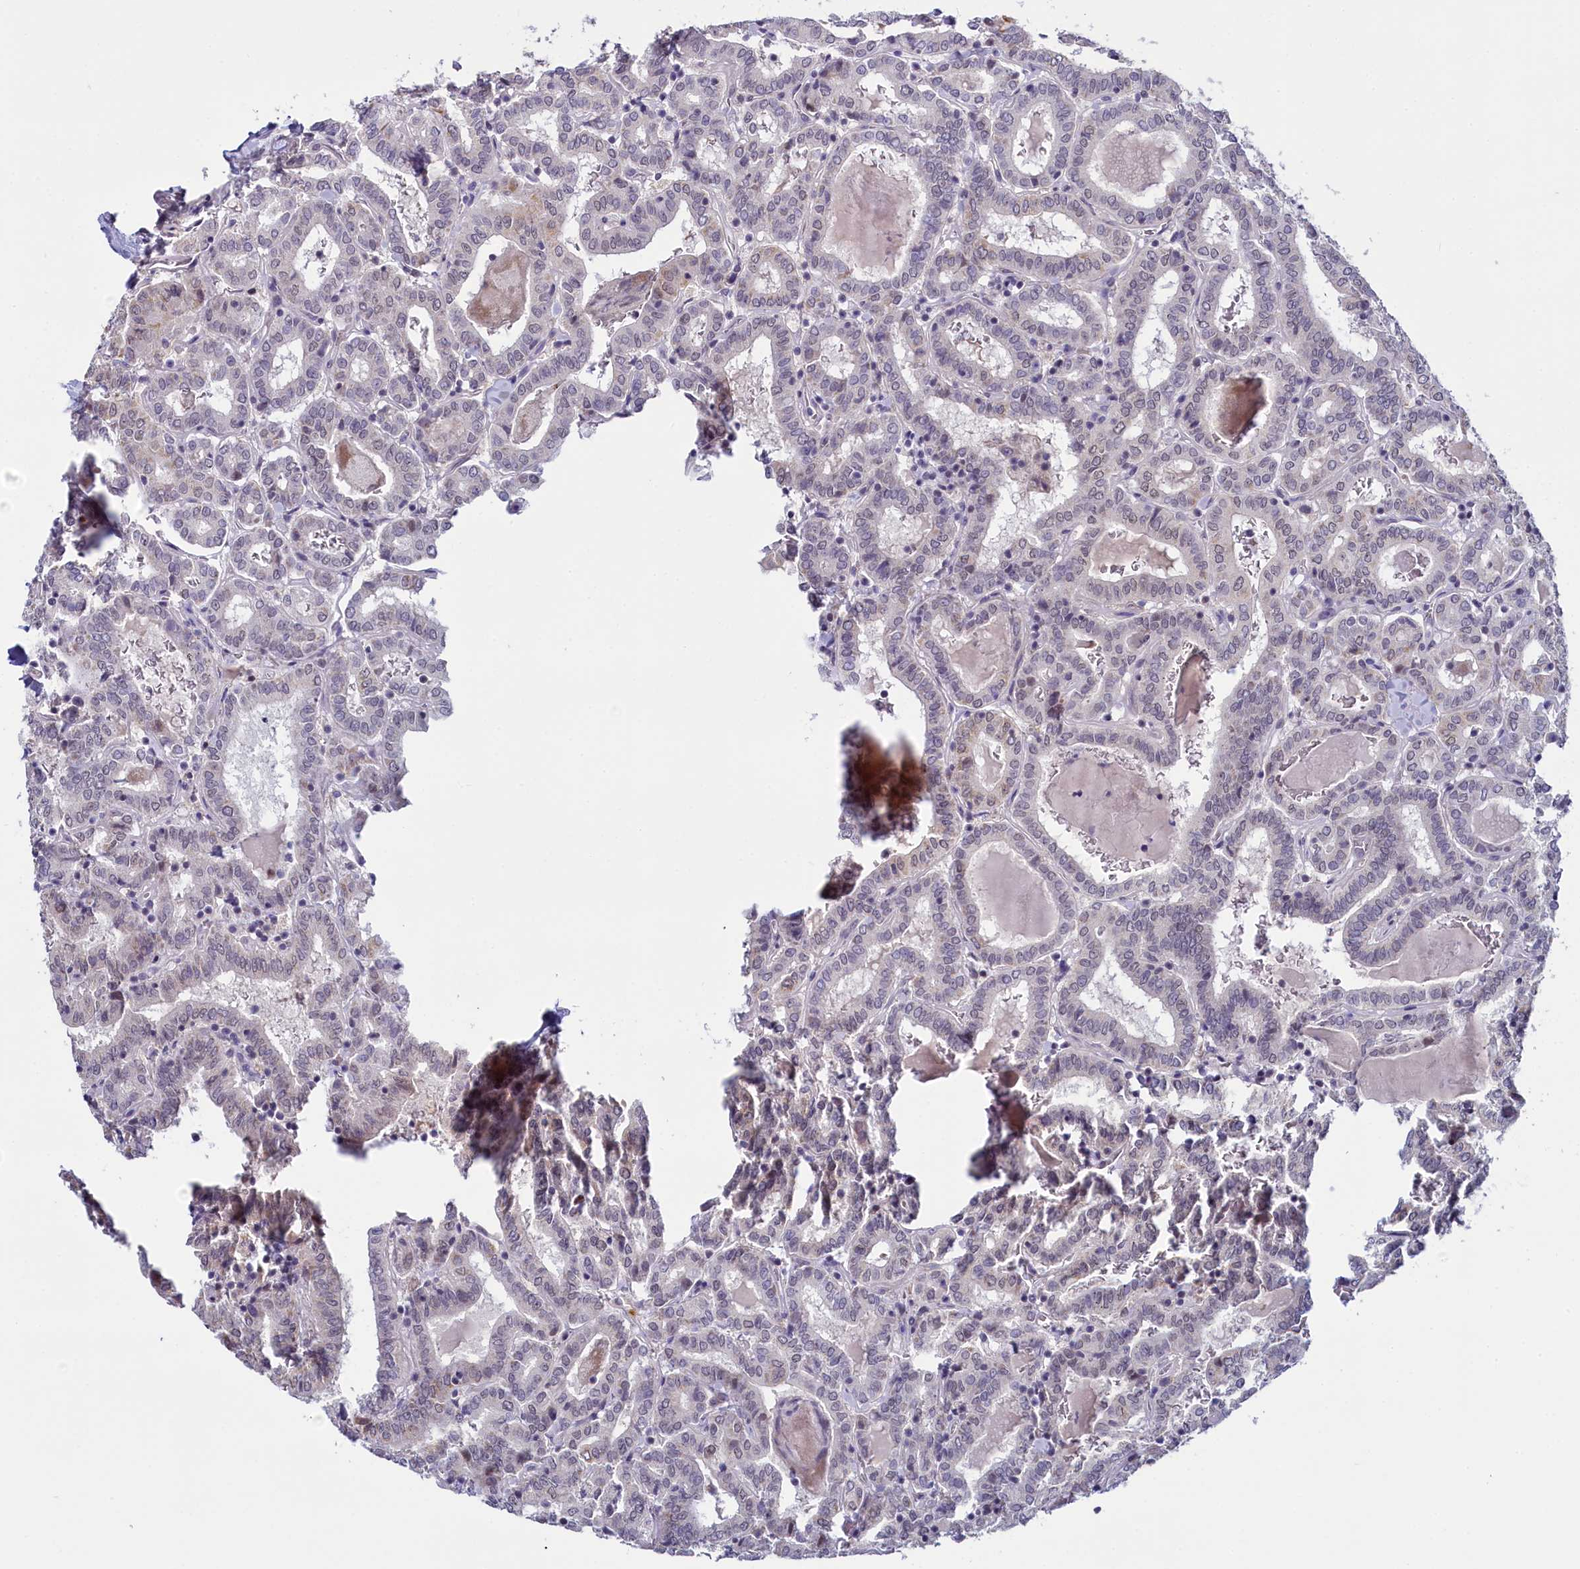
{"staining": {"intensity": "negative", "quantity": "none", "location": "none"}, "tissue": "thyroid cancer", "cell_type": "Tumor cells", "image_type": "cancer", "snomed": [{"axis": "morphology", "description": "Papillary adenocarcinoma, NOS"}, {"axis": "topography", "description": "Thyroid gland"}], "caption": "Tumor cells show no significant positivity in thyroid cancer. The staining was performed using DAB to visualize the protein expression in brown, while the nuclei were stained in blue with hematoxylin (Magnification: 20x).", "gene": "PPHLN1", "patient": {"sex": "female", "age": 72}}